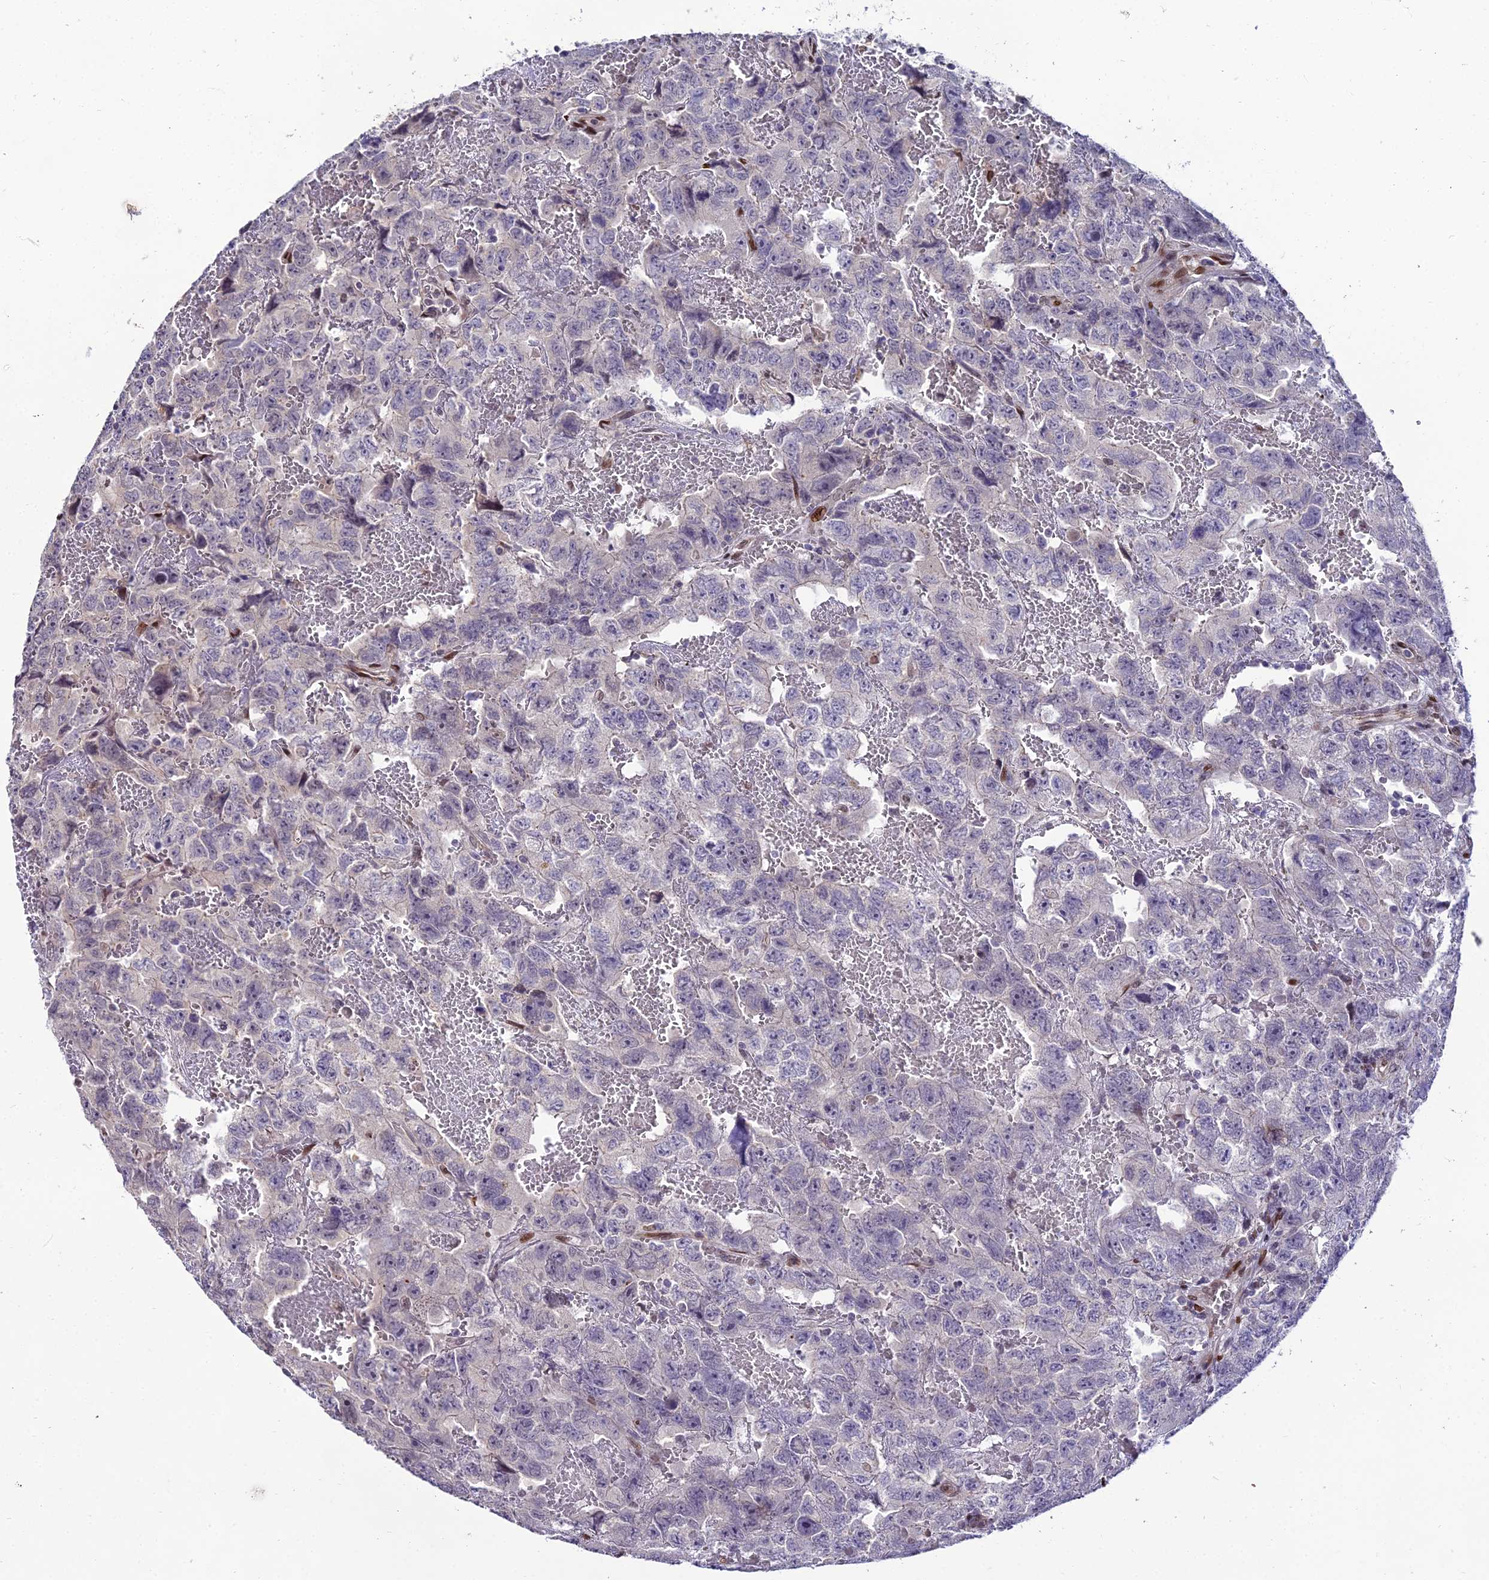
{"staining": {"intensity": "weak", "quantity": "25%-75%", "location": "cytoplasmic/membranous"}, "tissue": "testis cancer", "cell_type": "Tumor cells", "image_type": "cancer", "snomed": [{"axis": "morphology", "description": "Carcinoma, Embryonal, NOS"}, {"axis": "topography", "description": "Testis"}], "caption": "This histopathology image reveals testis cancer (embryonal carcinoma) stained with immunohistochemistry to label a protein in brown. The cytoplasmic/membranous of tumor cells show weak positivity for the protein. Nuclei are counter-stained blue.", "gene": "ZNF707", "patient": {"sex": "male", "age": 45}}